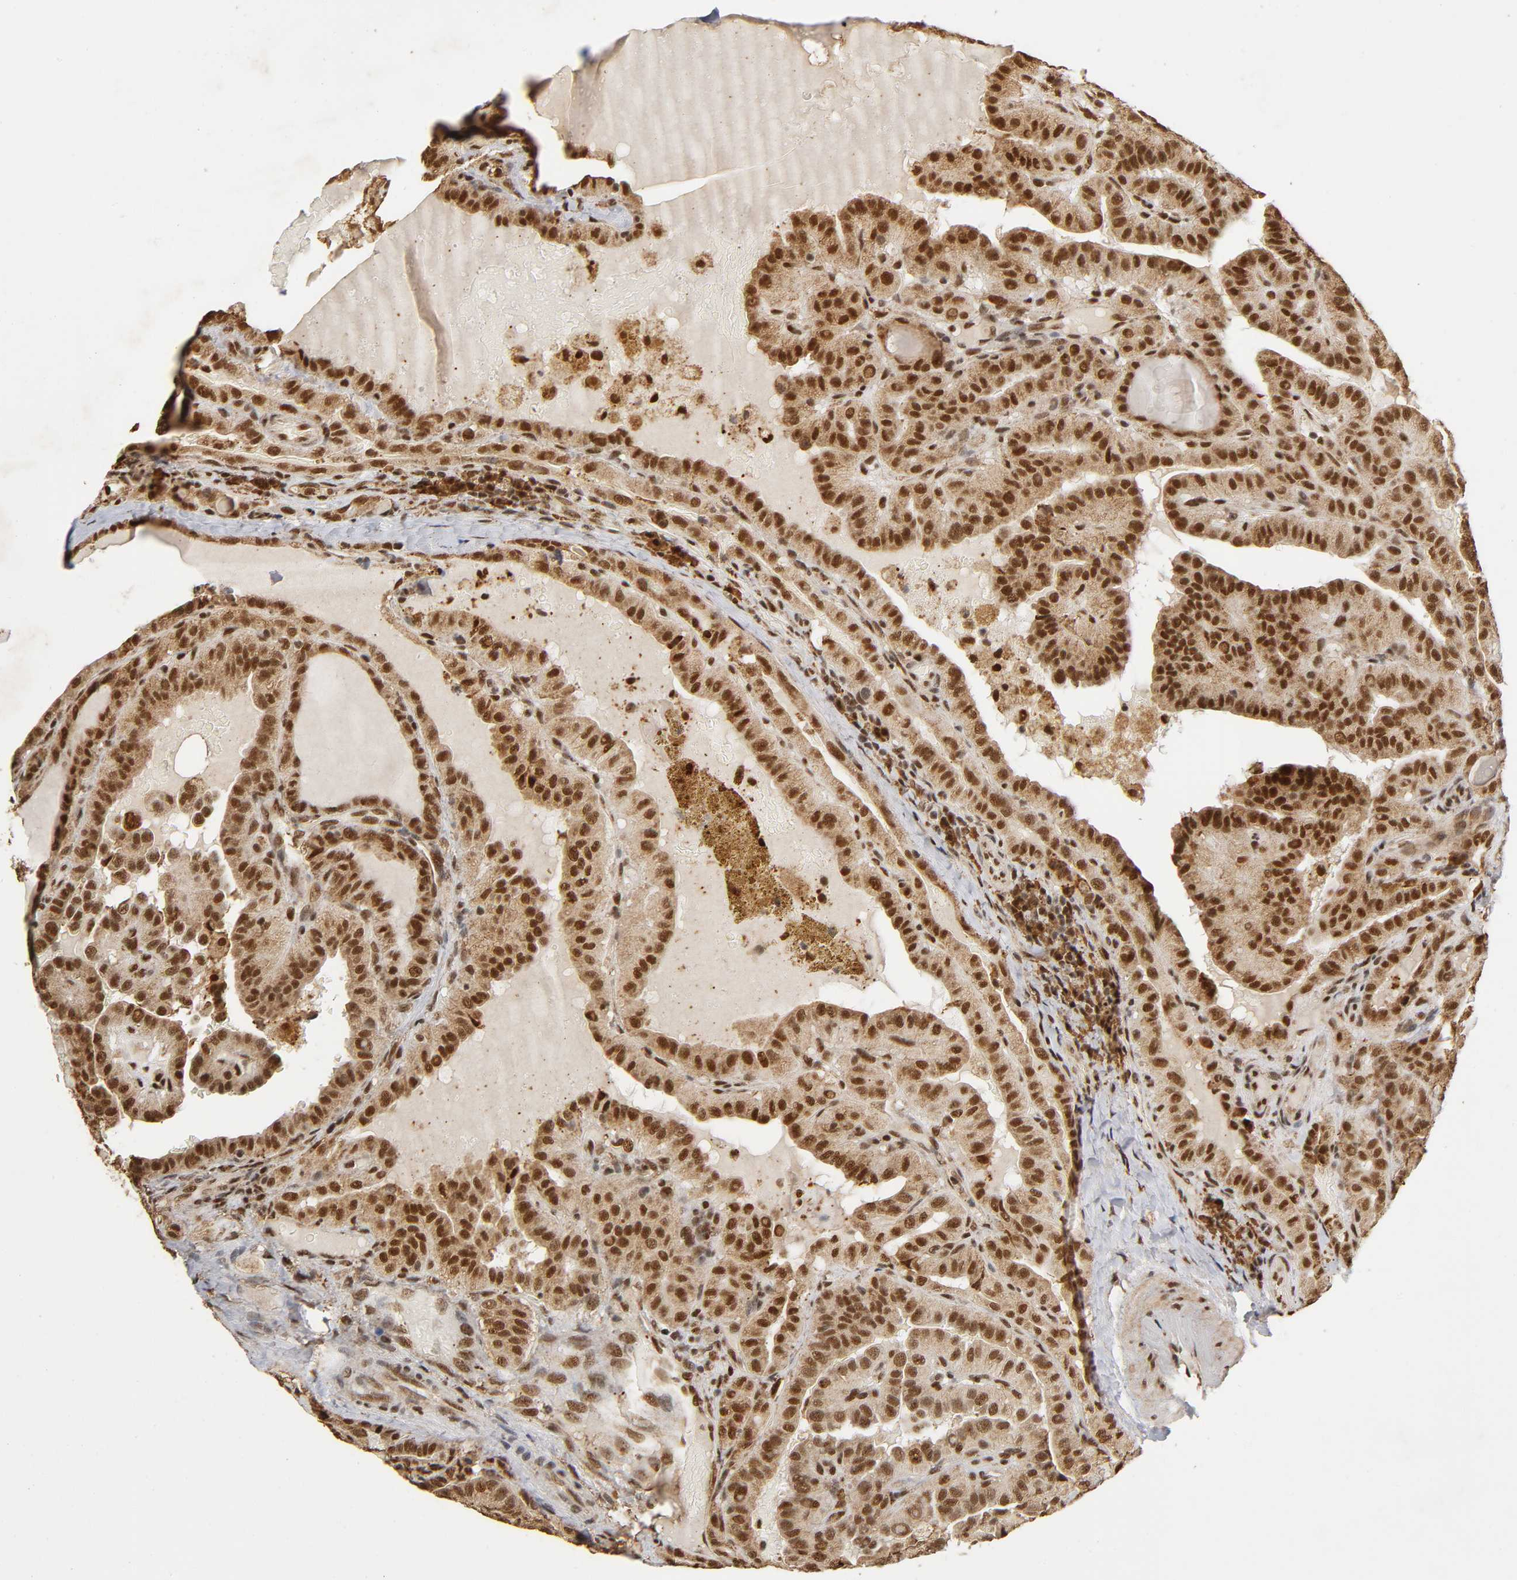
{"staining": {"intensity": "strong", "quantity": ">75%", "location": "cytoplasmic/membranous,nuclear"}, "tissue": "thyroid cancer", "cell_type": "Tumor cells", "image_type": "cancer", "snomed": [{"axis": "morphology", "description": "Papillary adenocarcinoma, NOS"}, {"axis": "topography", "description": "Thyroid gland"}], "caption": "There is high levels of strong cytoplasmic/membranous and nuclear expression in tumor cells of thyroid cancer (papillary adenocarcinoma), as demonstrated by immunohistochemical staining (brown color).", "gene": "RNF122", "patient": {"sex": "male", "age": 77}}